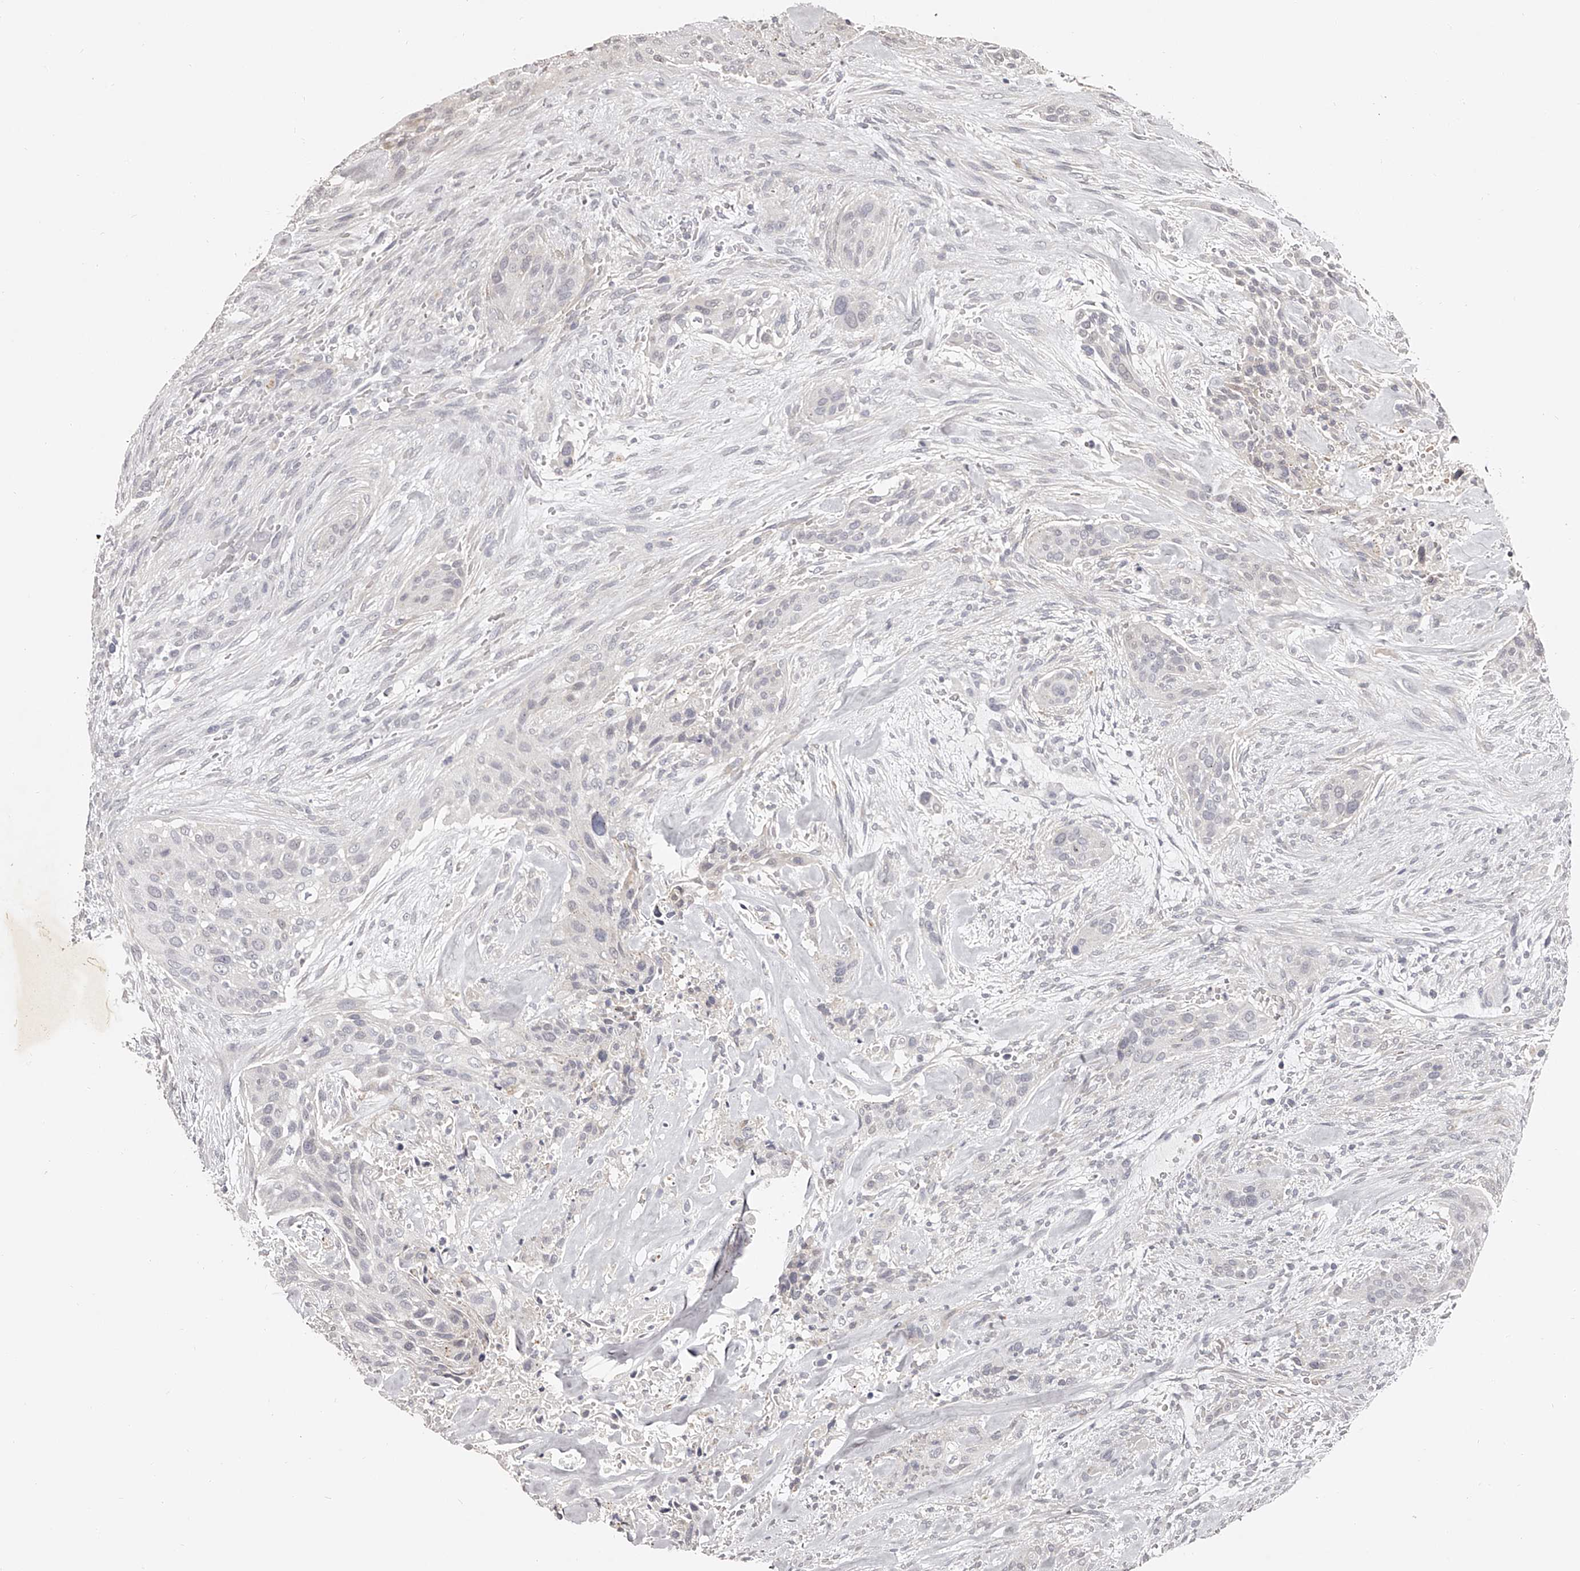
{"staining": {"intensity": "negative", "quantity": "none", "location": "none"}, "tissue": "urothelial cancer", "cell_type": "Tumor cells", "image_type": "cancer", "snomed": [{"axis": "morphology", "description": "Urothelial carcinoma, High grade"}, {"axis": "topography", "description": "Urinary bladder"}], "caption": "Histopathology image shows no protein staining in tumor cells of urothelial cancer tissue.", "gene": "NT5DC1", "patient": {"sex": "male", "age": 35}}